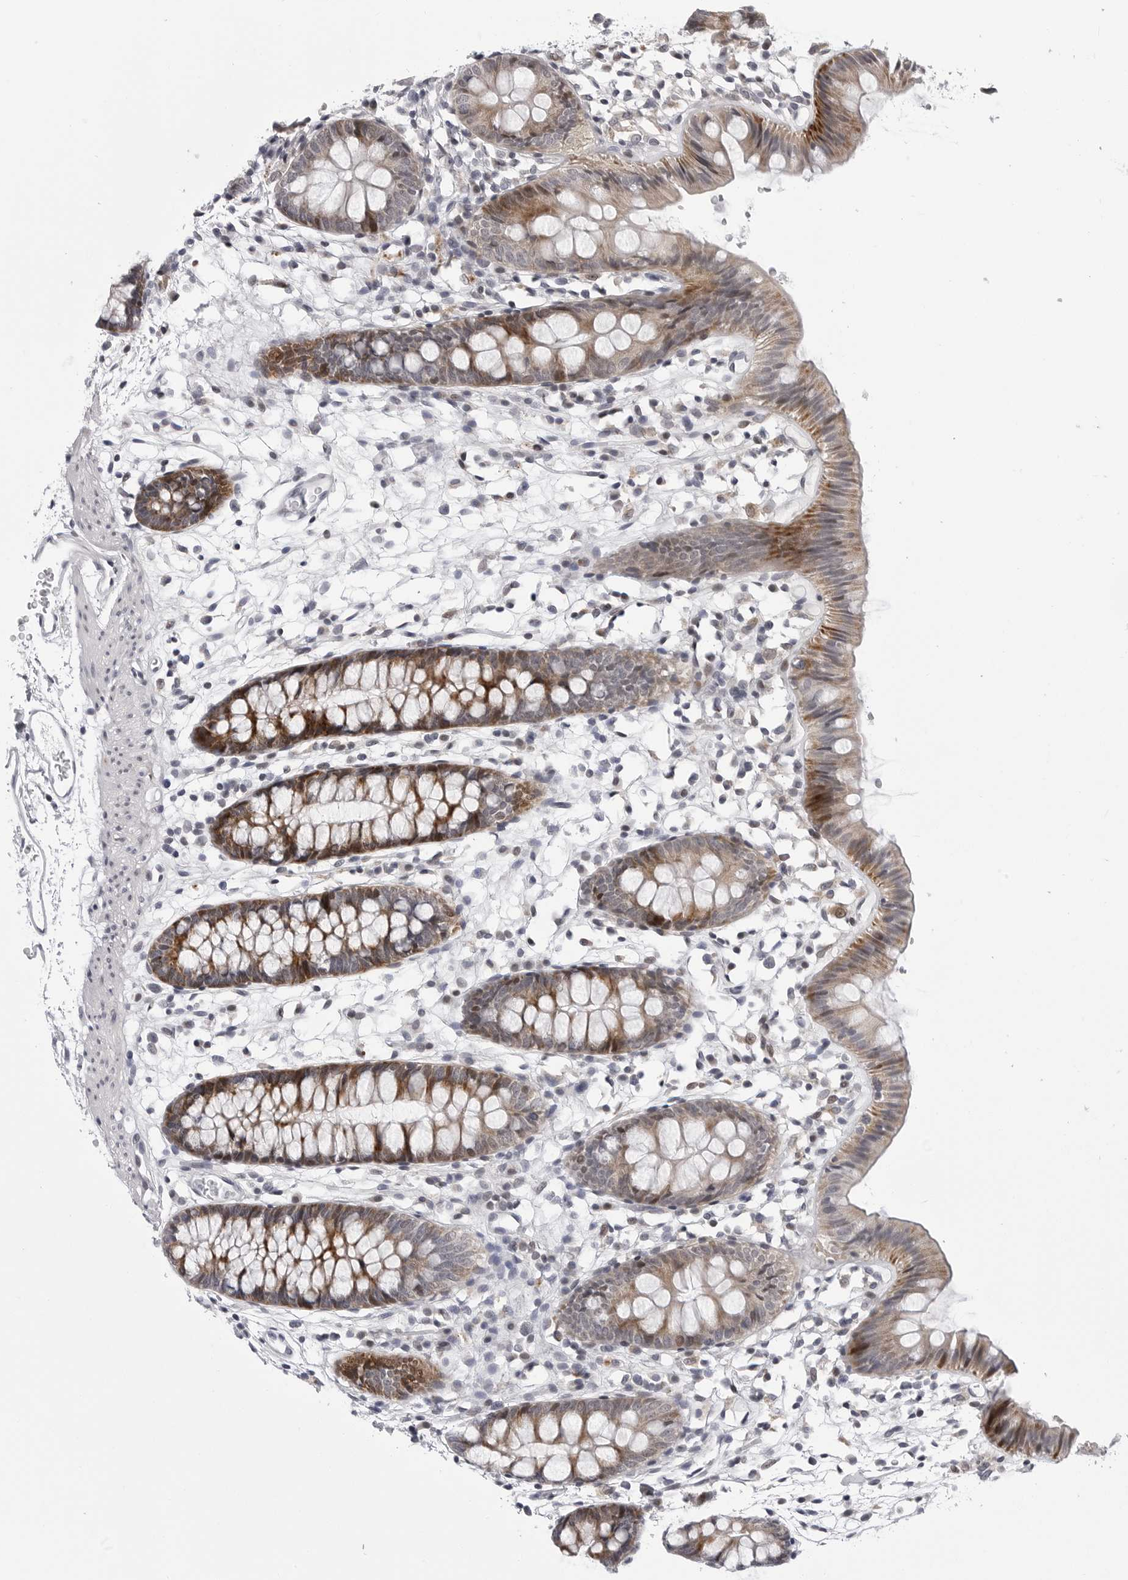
{"staining": {"intensity": "negative", "quantity": "none", "location": "none"}, "tissue": "colon", "cell_type": "Endothelial cells", "image_type": "normal", "snomed": [{"axis": "morphology", "description": "Normal tissue, NOS"}, {"axis": "topography", "description": "Colon"}], "caption": "This is a micrograph of immunohistochemistry staining of unremarkable colon, which shows no positivity in endothelial cells. Nuclei are stained in blue.", "gene": "CDK20", "patient": {"sex": "male", "age": 56}}